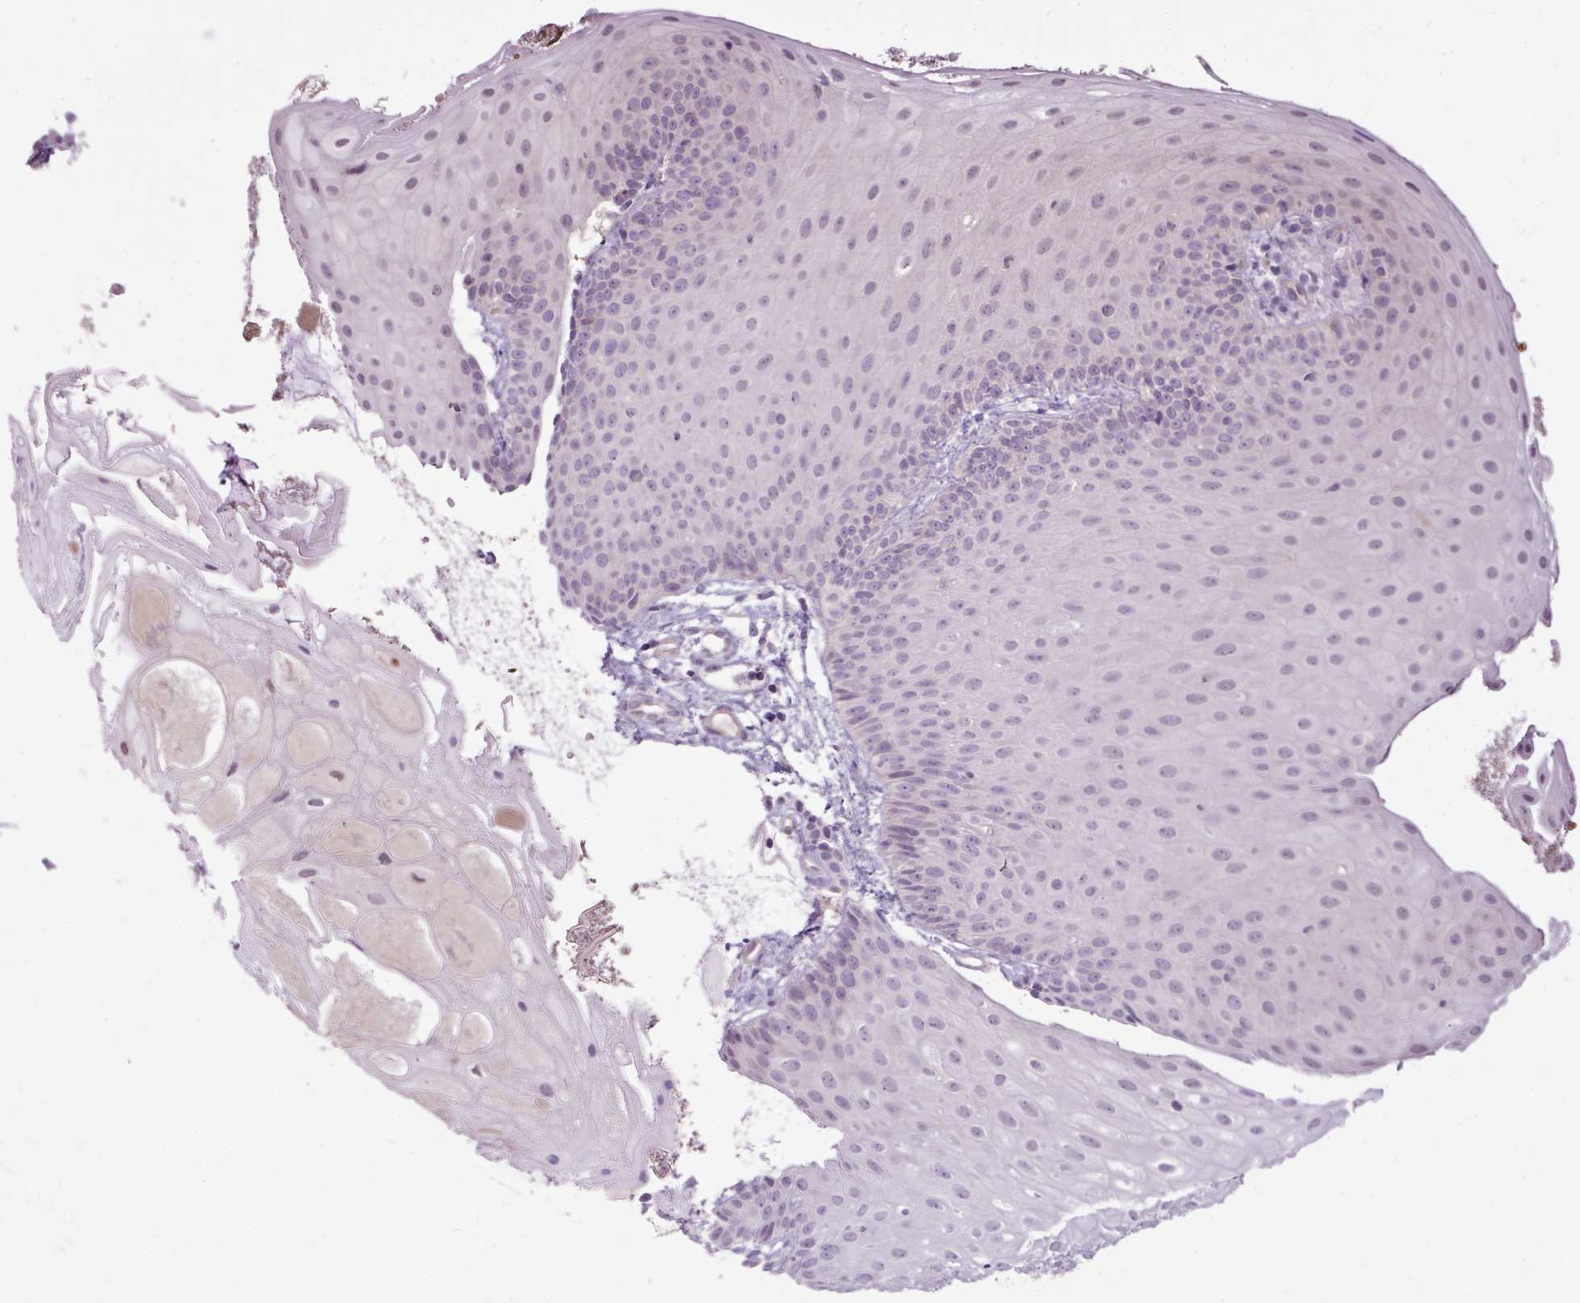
{"staining": {"intensity": "negative", "quantity": "none", "location": "none"}, "tissue": "skin", "cell_type": "Epidermal cells", "image_type": "normal", "snomed": [{"axis": "morphology", "description": "Normal tissue, NOS"}, {"axis": "topography", "description": "Anal"}], "caption": "An immunohistochemistry (IHC) image of normal skin is shown. There is no staining in epidermal cells of skin.", "gene": "DNAJB13", "patient": {"sex": "male", "age": 80}}